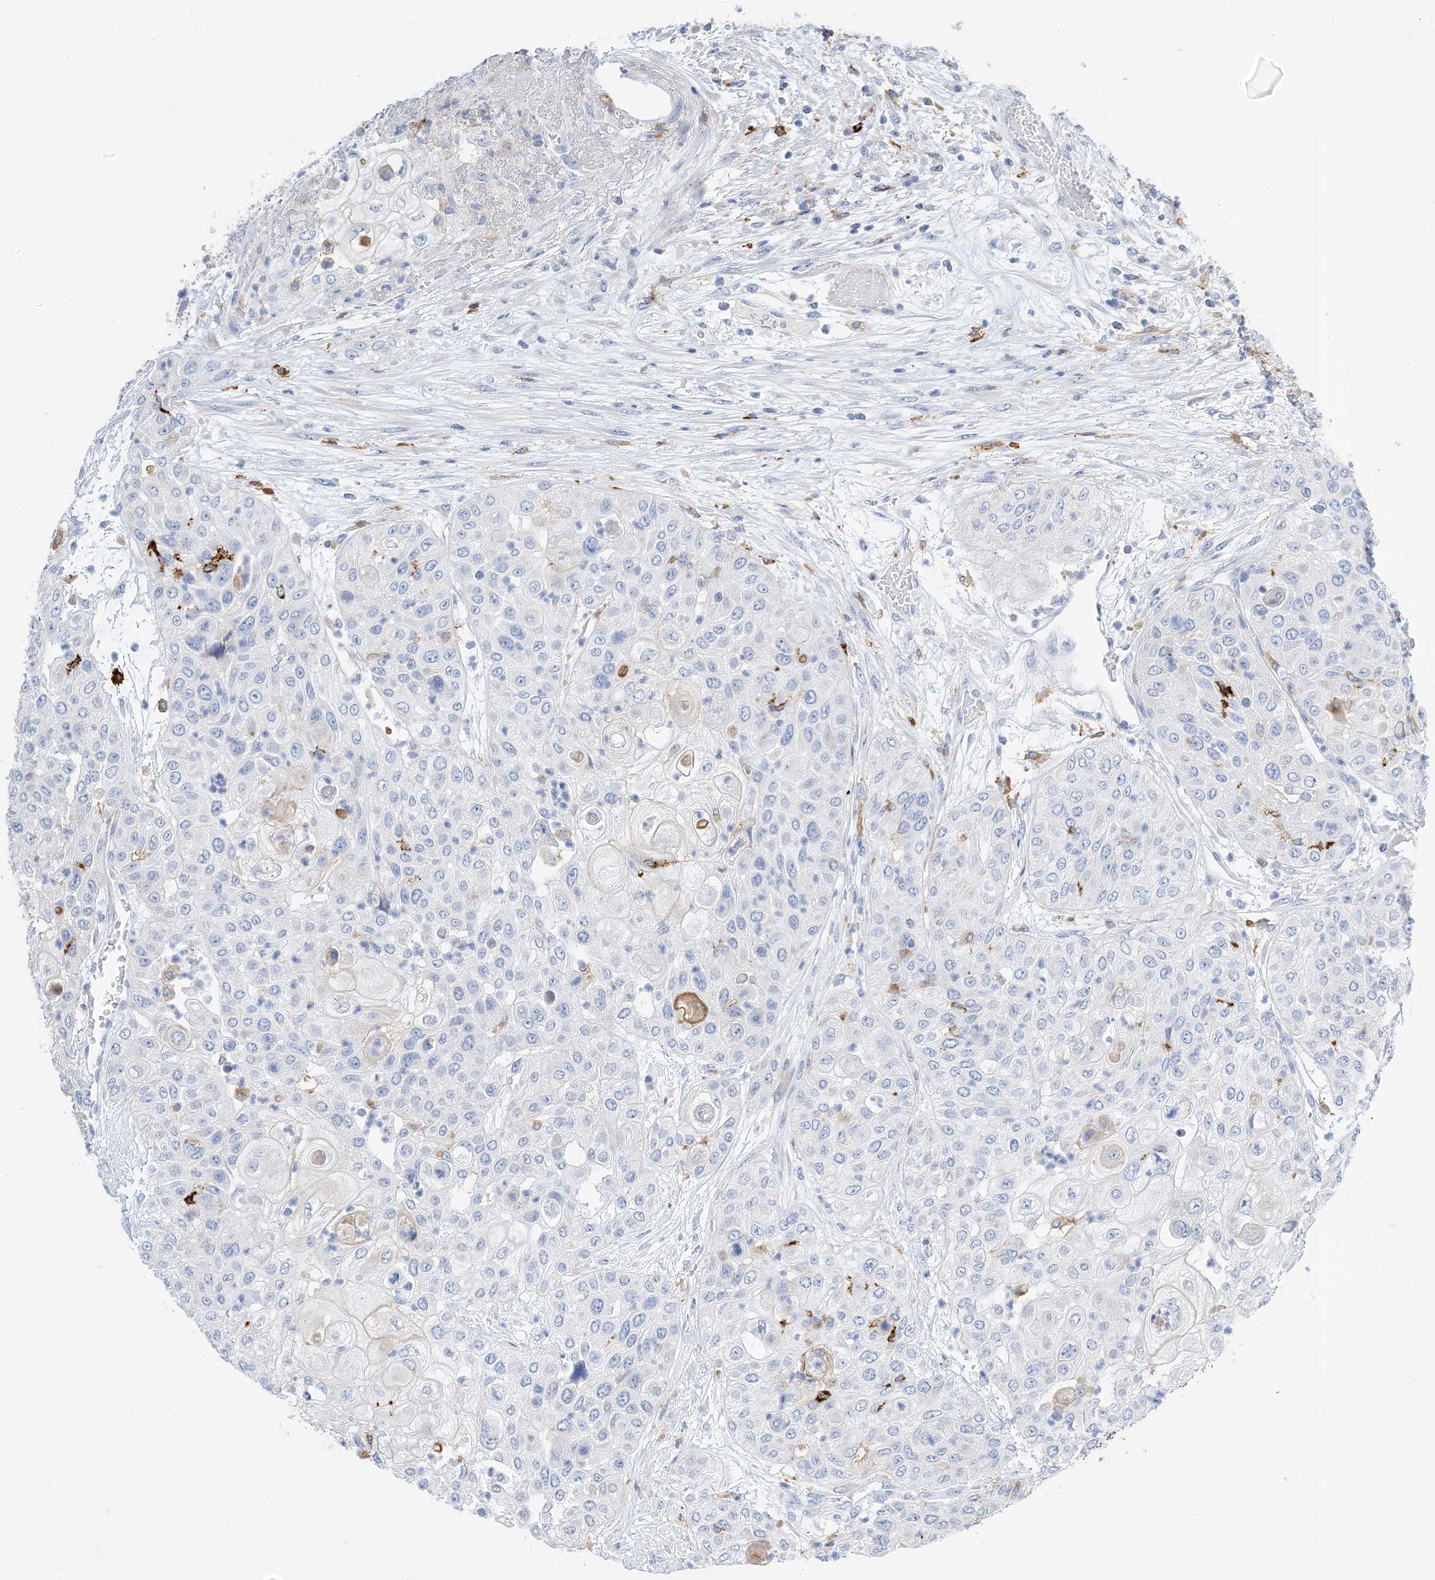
{"staining": {"intensity": "negative", "quantity": "none", "location": "none"}, "tissue": "urothelial cancer", "cell_type": "Tumor cells", "image_type": "cancer", "snomed": [{"axis": "morphology", "description": "Urothelial carcinoma, High grade"}, {"axis": "topography", "description": "Urinary bladder"}], "caption": "Immunohistochemistry micrograph of human urothelial cancer stained for a protein (brown), which demonstrates no expression in tumor cells.", "gene": "DPH3", "patient": {"sex": "female", "age": 79}}